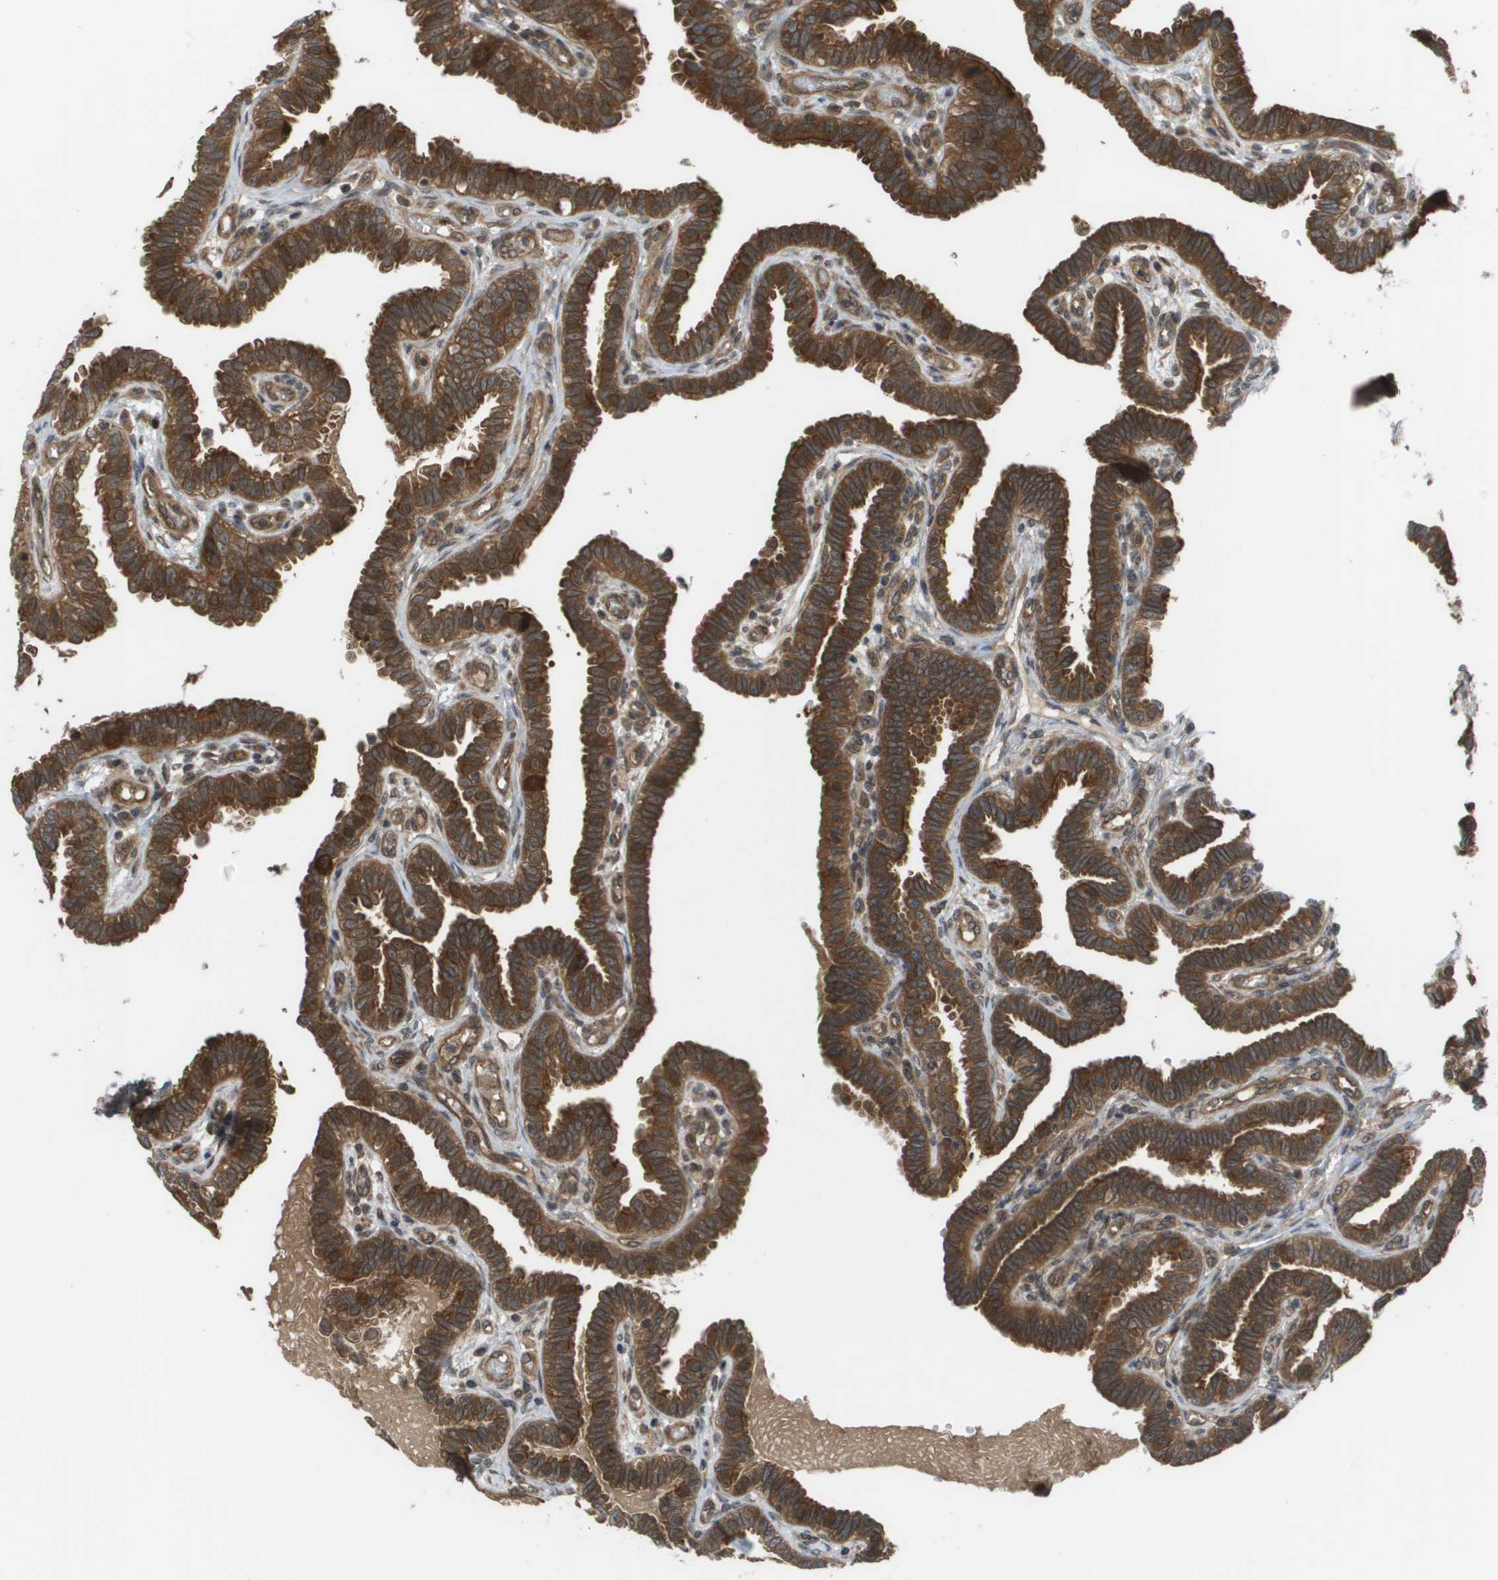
{"staining": {"intensity": "strong", "quantity": ">75%", "location": "cytoplasmic/membranous"}, "tissue": "fallopian tube", "cell_type": "Glandular cells", "image_type": "normal", "snomed": [{"axis": "morphology", "description": "Normal tissue, NOS"}, {"axis": "topography", "description": "Fallopian tube"}, {"axis": "topography", "description": "Placenta"}], "caption": "Immunohistochemistry (IHC) micrograph of normal fallopian tube: fallopian tube stained using IHC shows high levels of strong protein expression localized specifically in the cytoplasmic/membranous of glandular cells, appearing as a cytoplasmic/membranous brown color.", "gene": "CTPS2", "patient": {"sex": "female", "age": 34}}